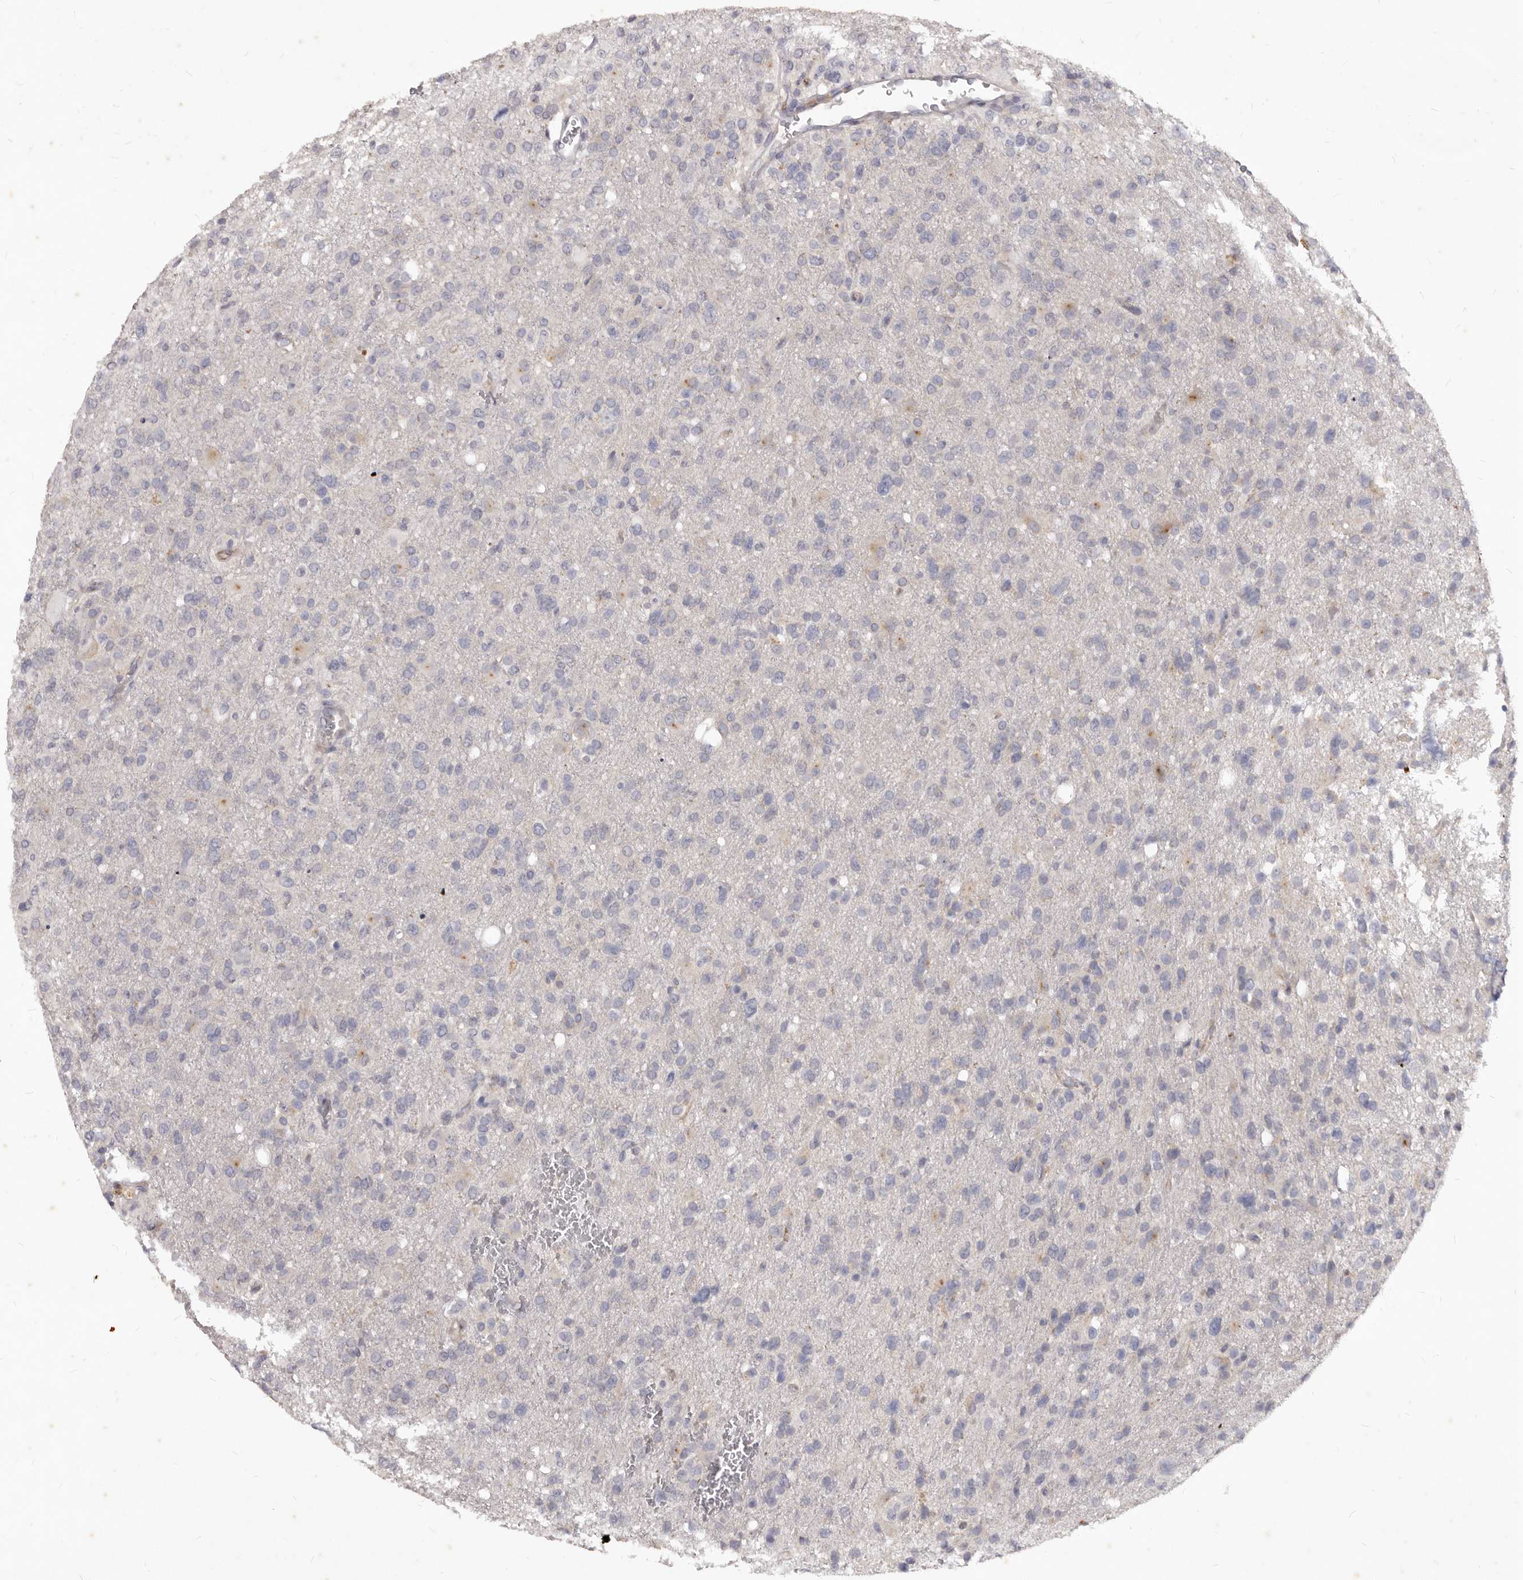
{"staining": {"intensity": "negative", "quantity": "none", "location": "none"}, "tissue": "glioma", "cell_type": "Tumor cells", "image_type": "cancer", "snomed": [{"axis": "morphology", "description": "Glioma, malignant, High grade"}, {"axis": "topography", "description": "Brain"}], "caption": "There is no significant positivity in tumor cells of glioma.", "gene": "GPRC5C", "patient": {"sex": "female", "age": 57}}